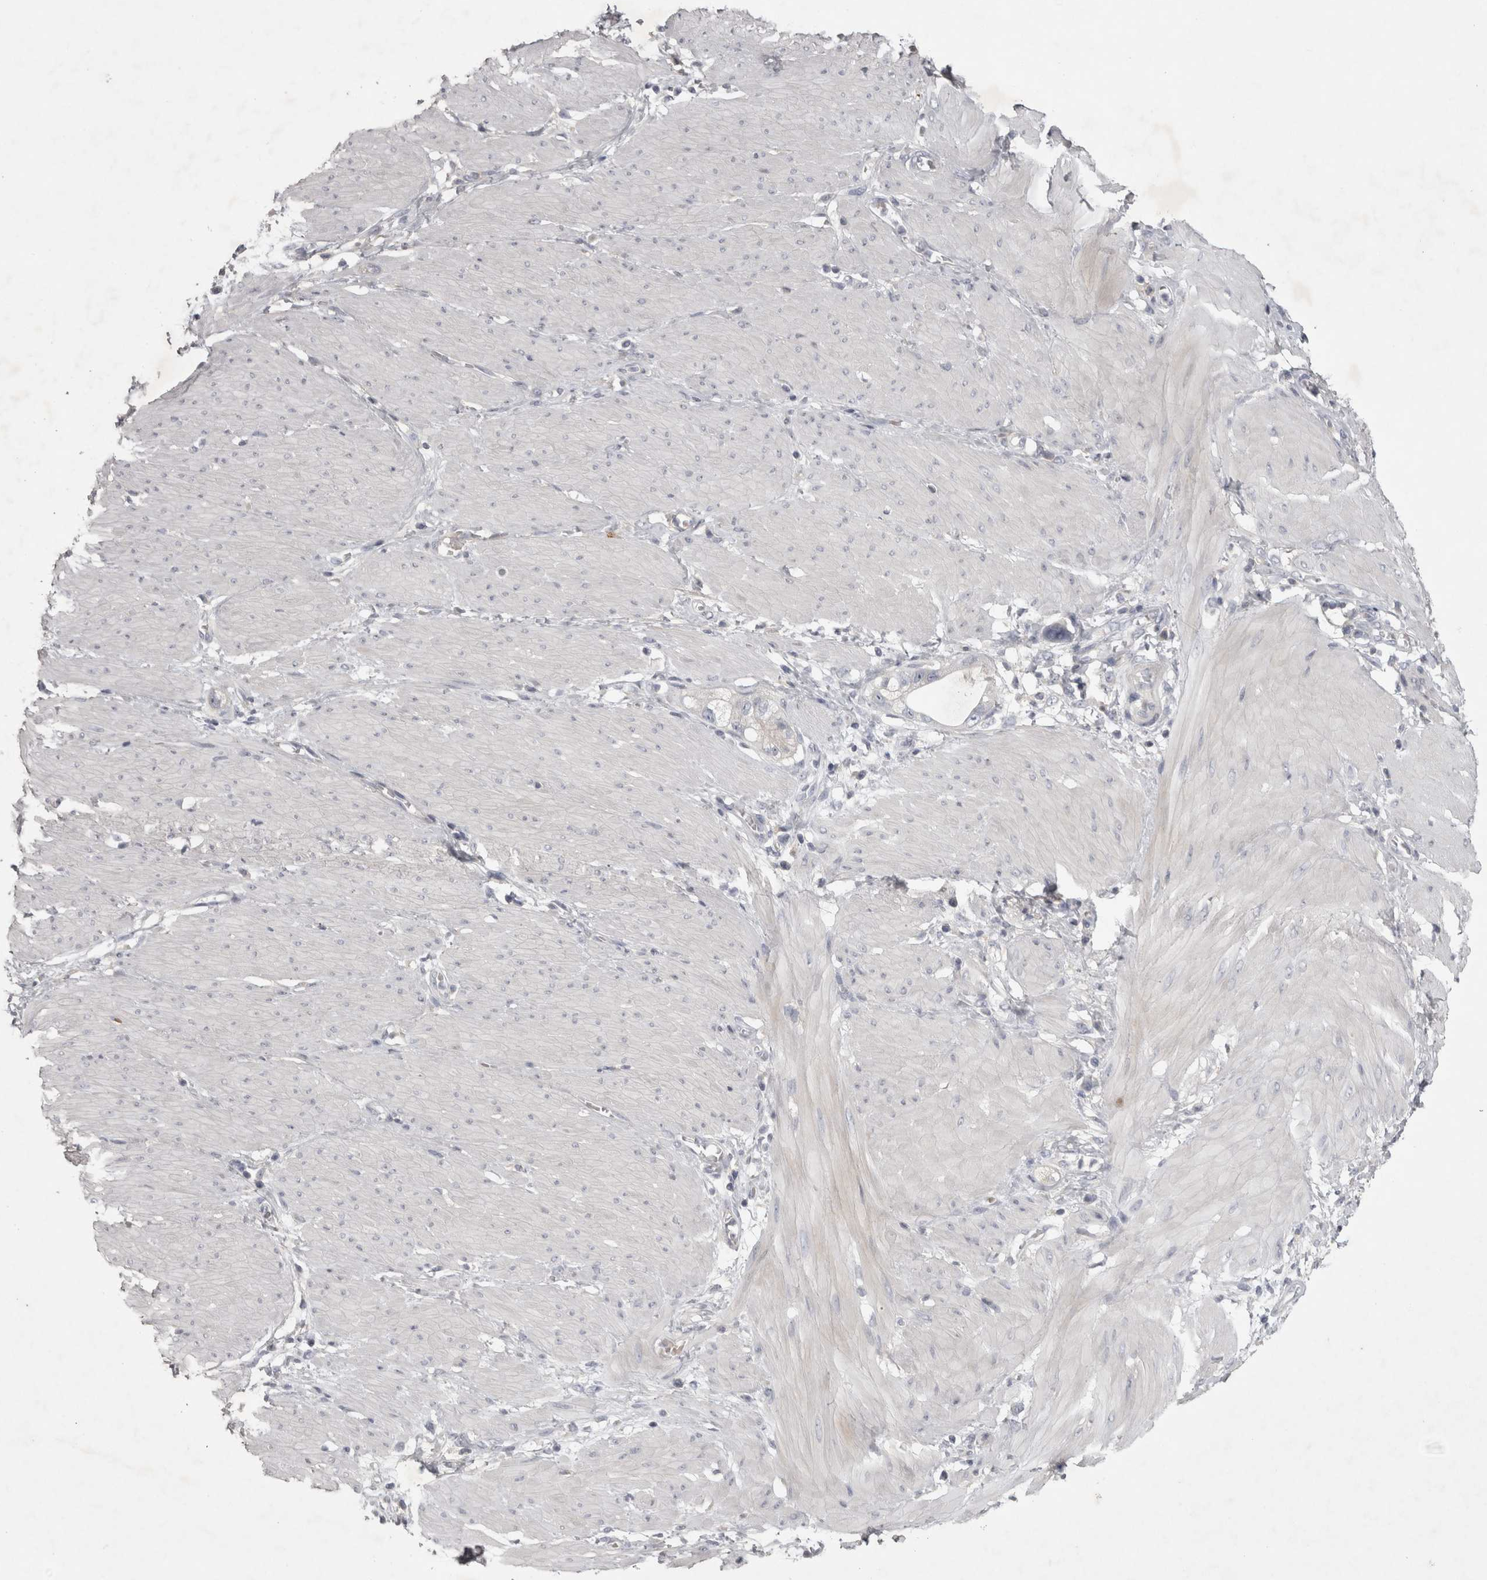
{"staining": {"intensity": "negative", "quantity": "none", "location": "none"}, "tissue": "stomach cancer", "cell_type": "Tumor cells", "image_type": "cancer", "snomed": [{"axis": "morphology", "description": "Adenocarcinoma, NOS"}, {"axis": "topography", "description": "Stomach"}, {"axis": "topography", "description": "Stomach, lower"}], "caption": "IHC micrograph of neoplastic tissue: human stomach adenocarcinoma stained with DAB displays no significant protein expression in tumor cells.", "gene": "ENPP7", "patient": {"sex": "female", "age": 48}}